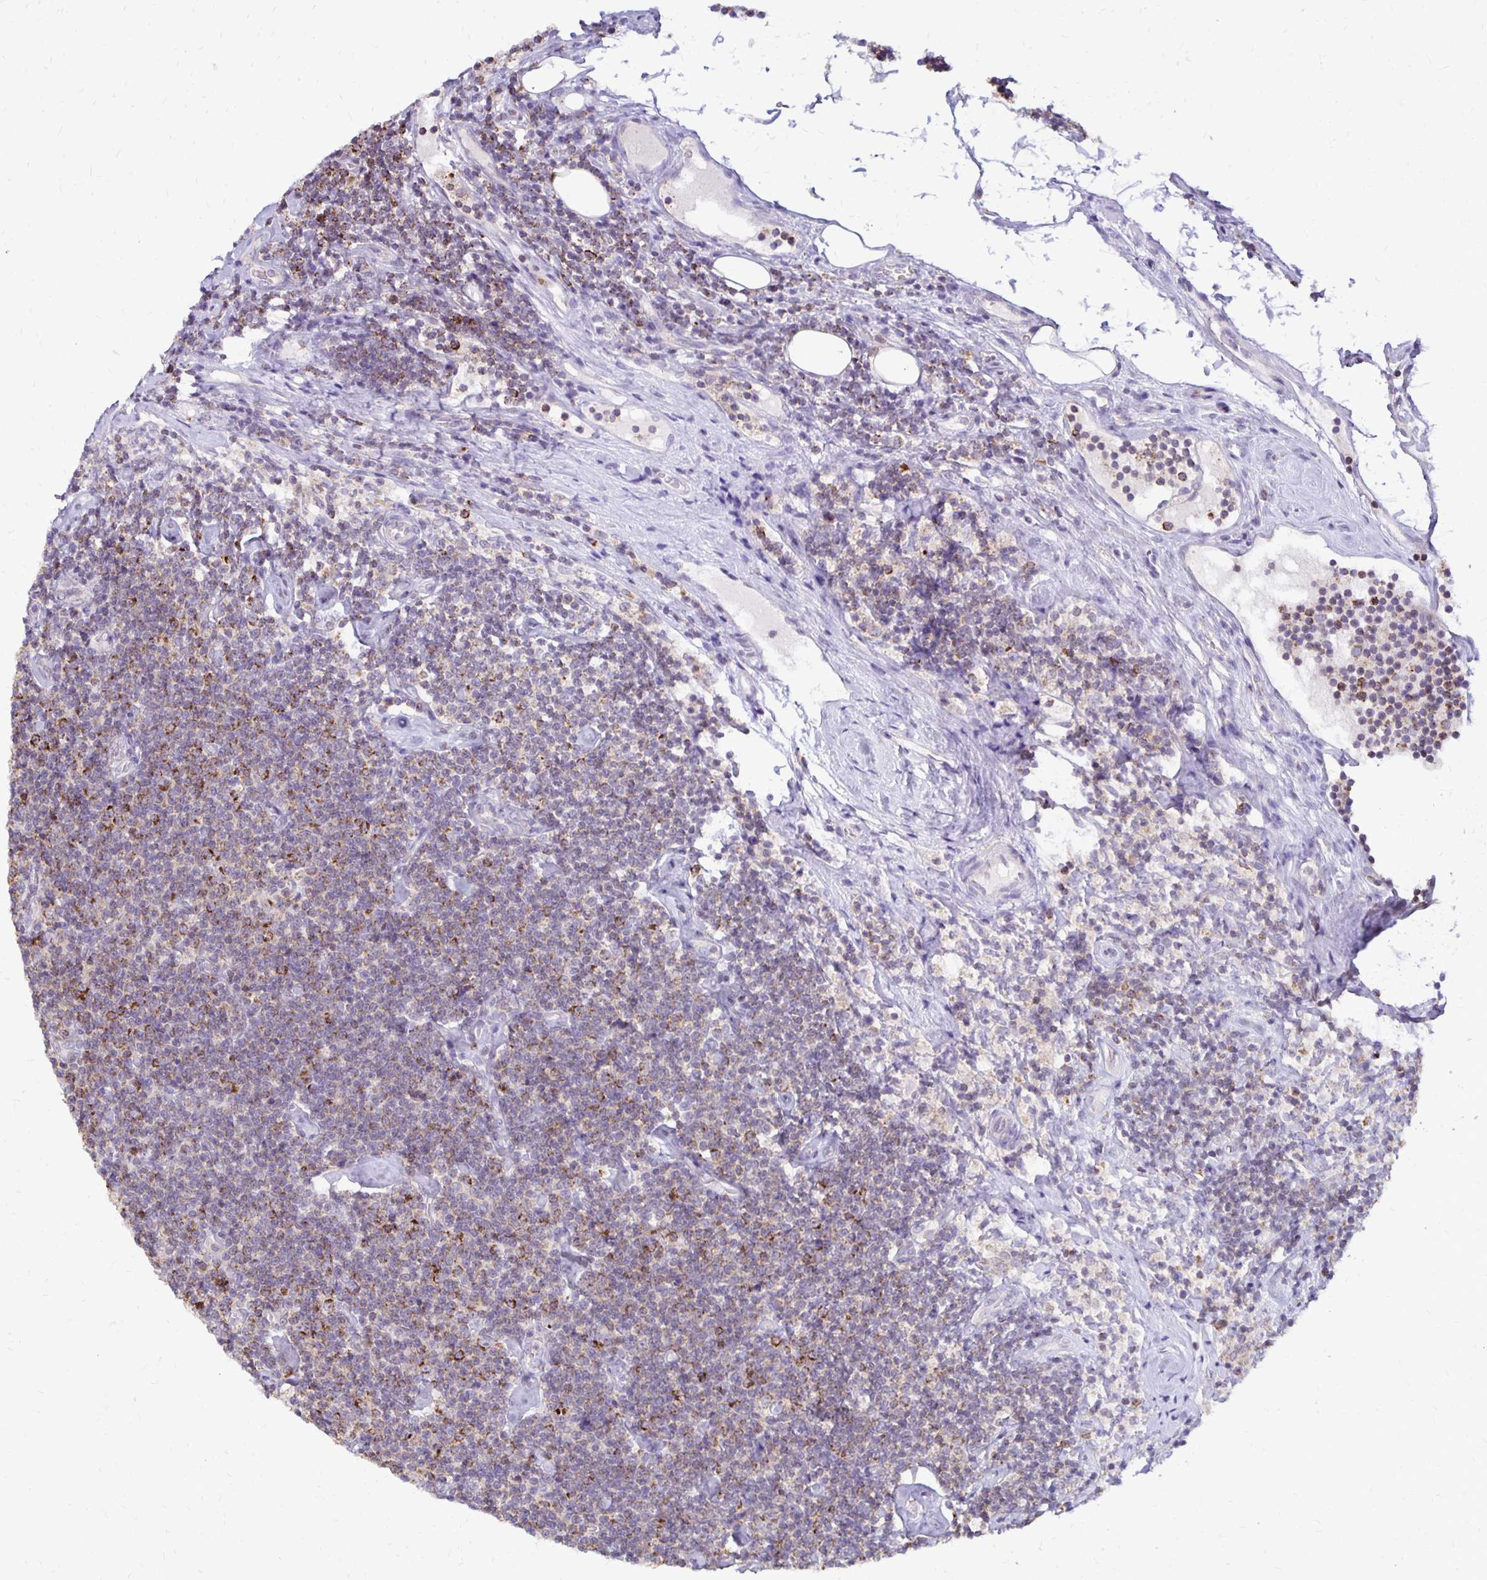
{"staining": {"intensity": "strong", "quantity": "<25%", "location": "cytoplasmic/membranous"}, "tissue": "lymphoma", "cell_type": "Tumor cells", "image_type": "cancer", "snomed": [{"axis": "morphology", "description": "Malignant lymphoma, non-Hodgkin's type, Low grade"}, {"axis": "topography", "description": "Lymph node"}], "caption": "DAB immunohistochemical staining of human malignant lymphoma, non-Hodgkin's type (low-grade) demonstrates strong cytoplasmic/membranous protein positivity in approximately <25% of tumor cells. Nuclei are stained in blue.", "gene": "IER3", "patient": {"sex": "male", "age": 81}}